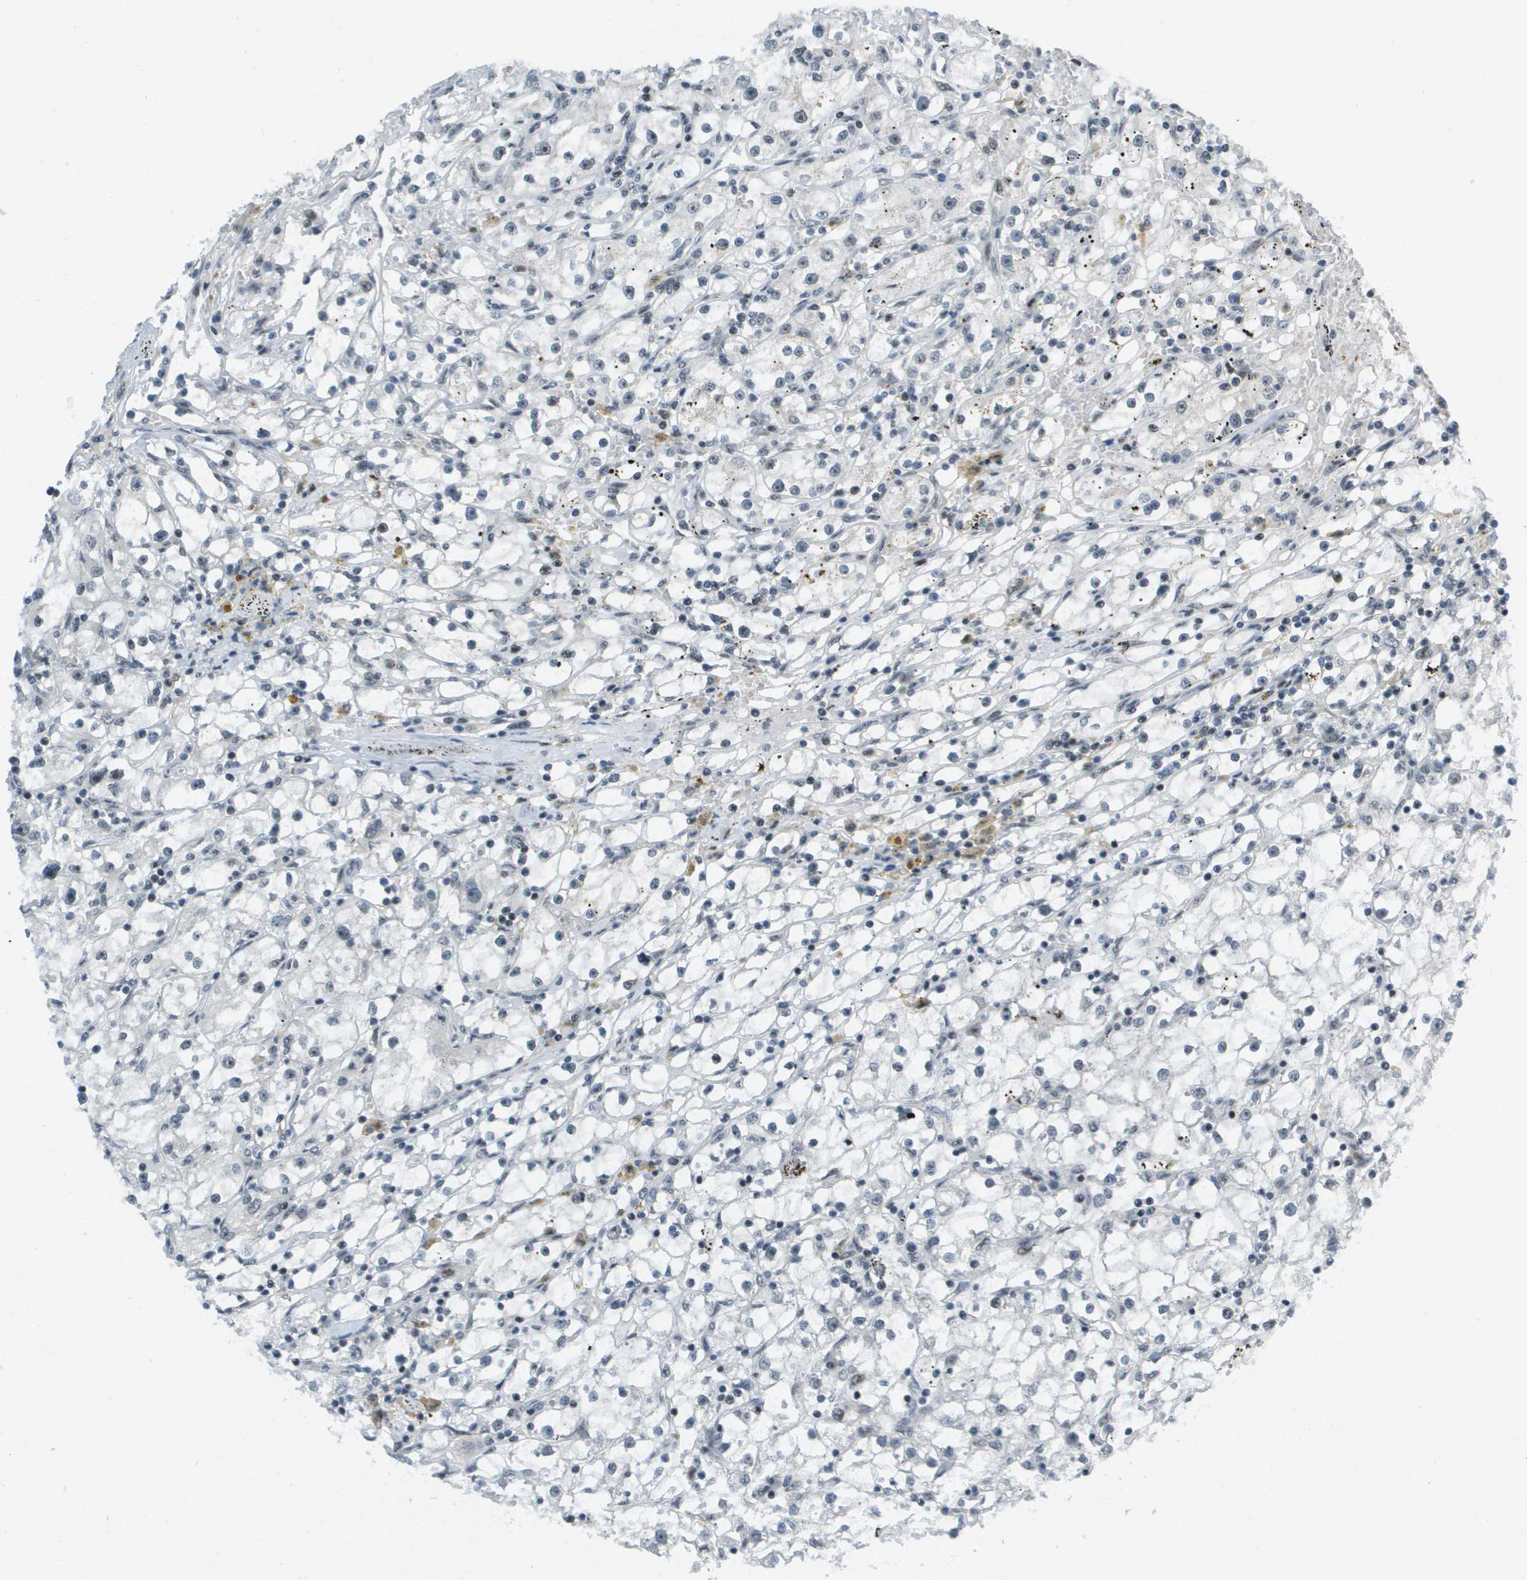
{"staining": {"intensity": "moderate", "quantity": "<25%", "location": "nuclear"}, "tissue": "renal cancer", "cell_type": "Tumor cells", "image_type": "cancer", "snomed": [{"axis": "morphology", "description": "Adenocarcinoma, NOS"}, {"axis": "topography", "description": "Kidney"}], "caption": "High-magnification brightfield microscopy of renal cancer stained with DAB (3,3'-diaminobenzidine) (brown) and counterstained with hematoxylin (blue). tumor cells exhibit moderate nuclear expression is seen in about<25% of cells. (DAB IHC with brightfield microscopy, high magnification).", "gene": "IRF7", "patient": {"sex": "male", "age": 56}}